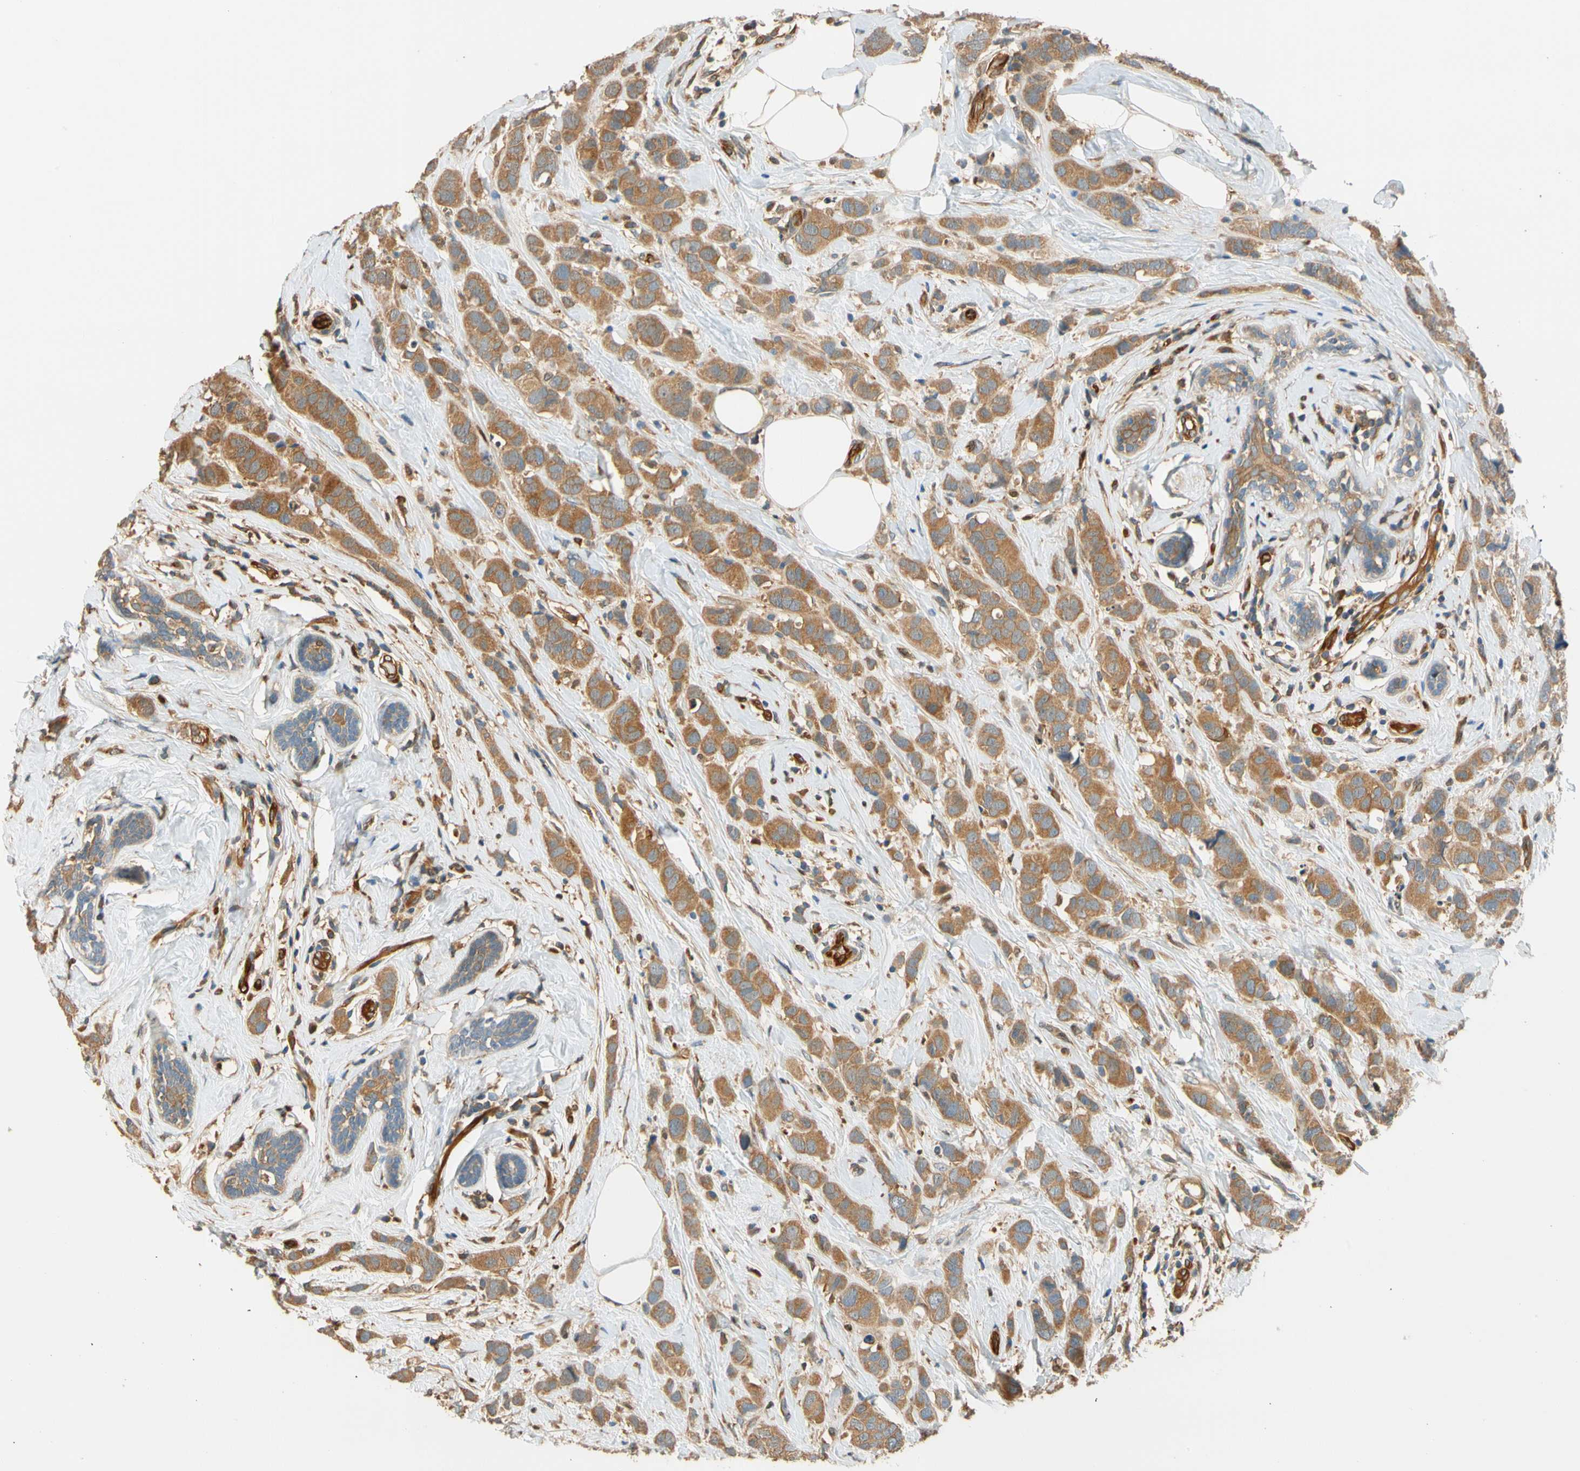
{"staining": {"intensity": "moderate", "quantity": ">75%", "location": "cytoplasmic/membranous"}, "tissue": "breast cancer", "cell_type": "Tumor cells", "image_type": "cancer", "snomed": [{"axis": "morphology", "description": "Normal tissue, NOS"}, {"axis": "morphology", "description": "Duct carcinoma"}, {"axis": "topography", "description": "Breast"}], "caption": "Immunohistochemical staining of breast cancer (intraductal carcinoma) demonstrates moderate cytoplasmic/membranous protein positivity in about >75% of tumor cells.", "gene": "PARP14", "patient": {"sex": "female", "age": 50}}